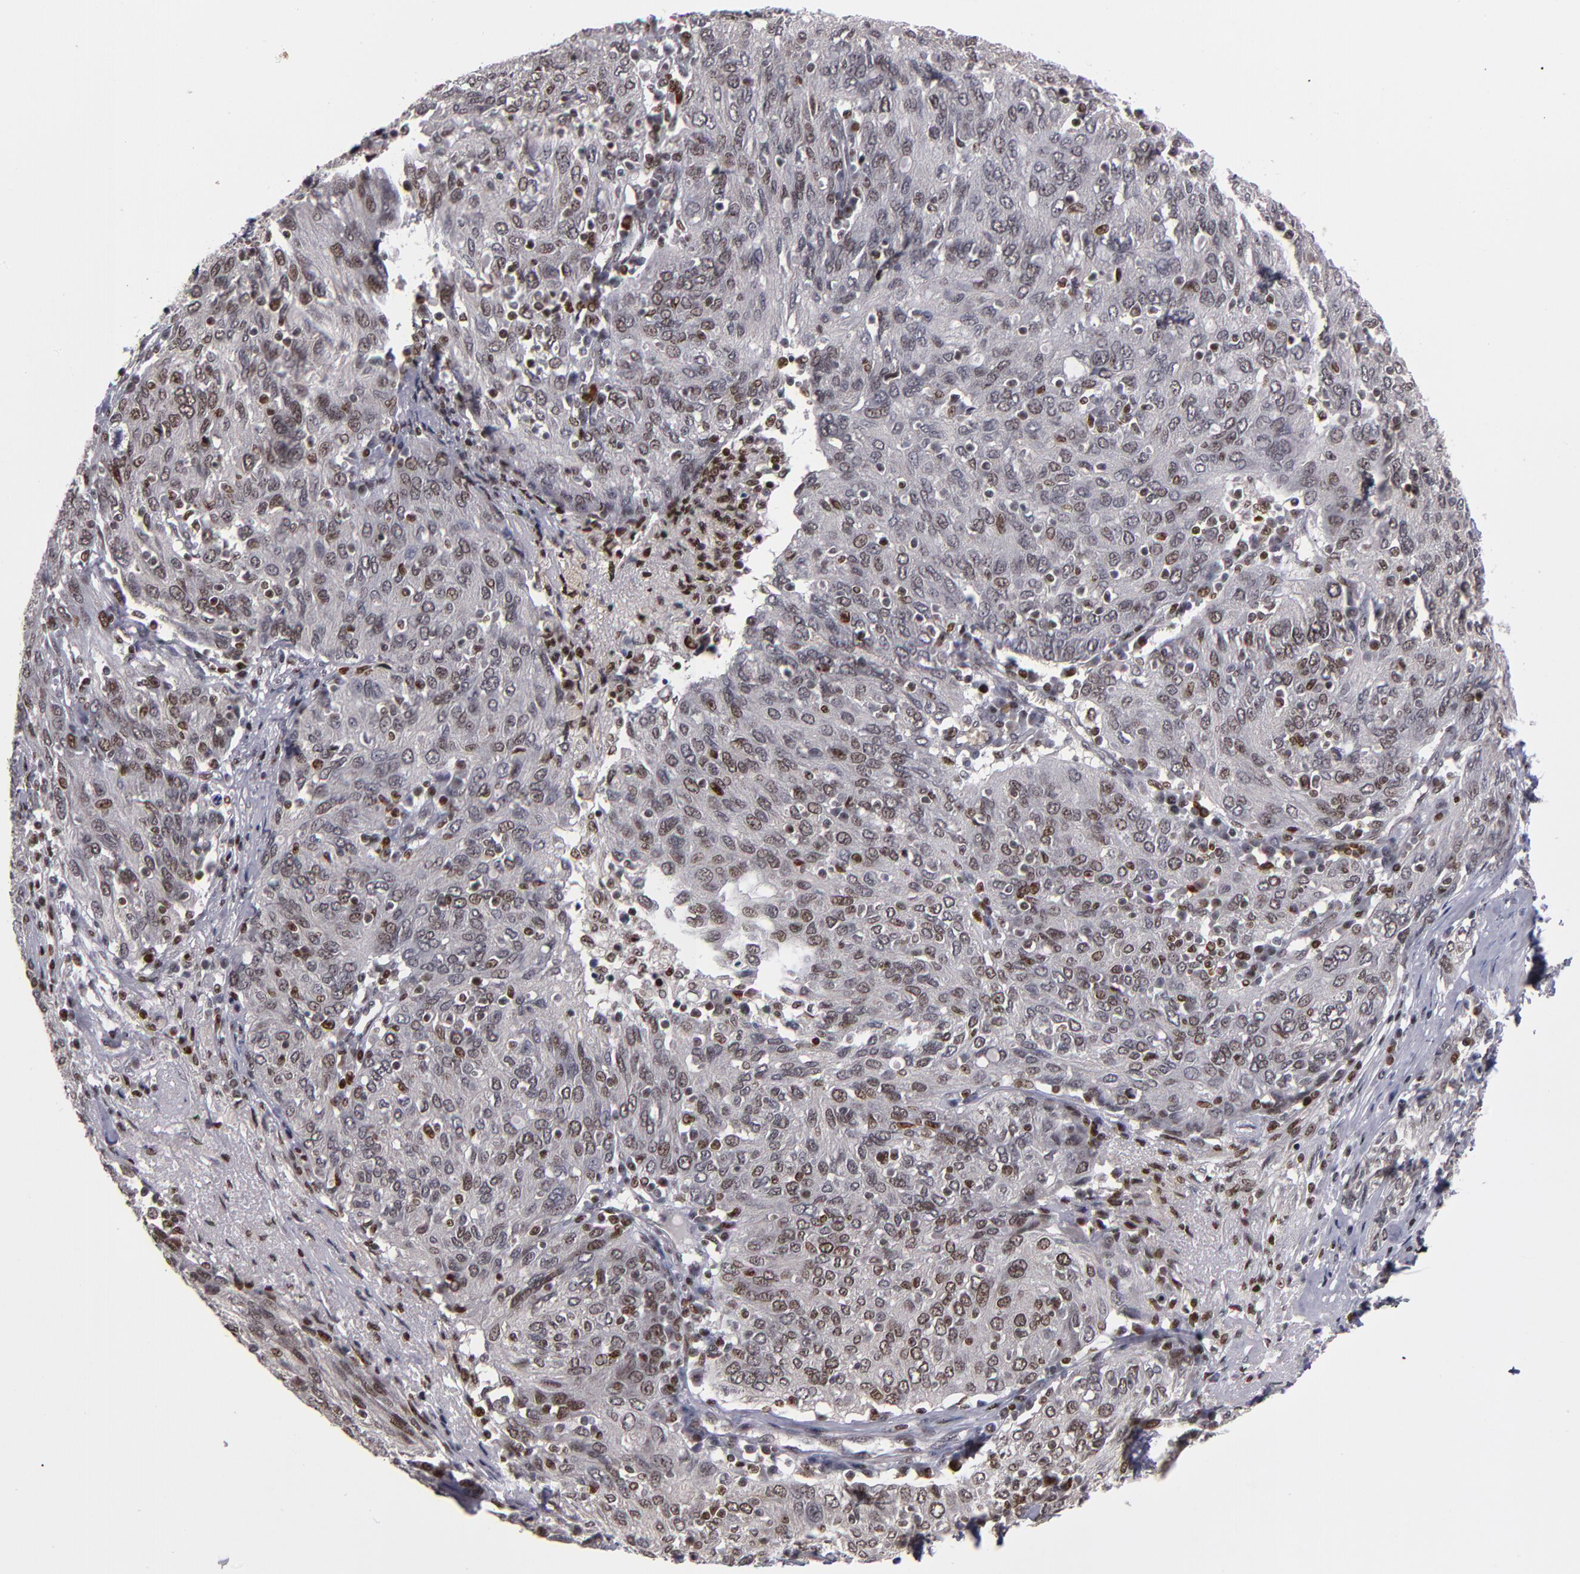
{"staining": {"intensity": "moderate", "quantity": ">75%", "location": "nuclear"}, "tissue": "ovarian cancer", "cell_type": "Tumor cells", "image_type": "cancer", "snomed": [{"axis": "morphology", "description": "Carcinoma, endometroid"}, {"axis": "topography", "description": "Ovary"}], "caption": "Protein expression analysis of human ovarian endometroid carcinoma reveals moderate nuclear expression in about >75% of tumor cells.", "gene": "KDM6A", "patient": {"sex": "female", "age": 50}}